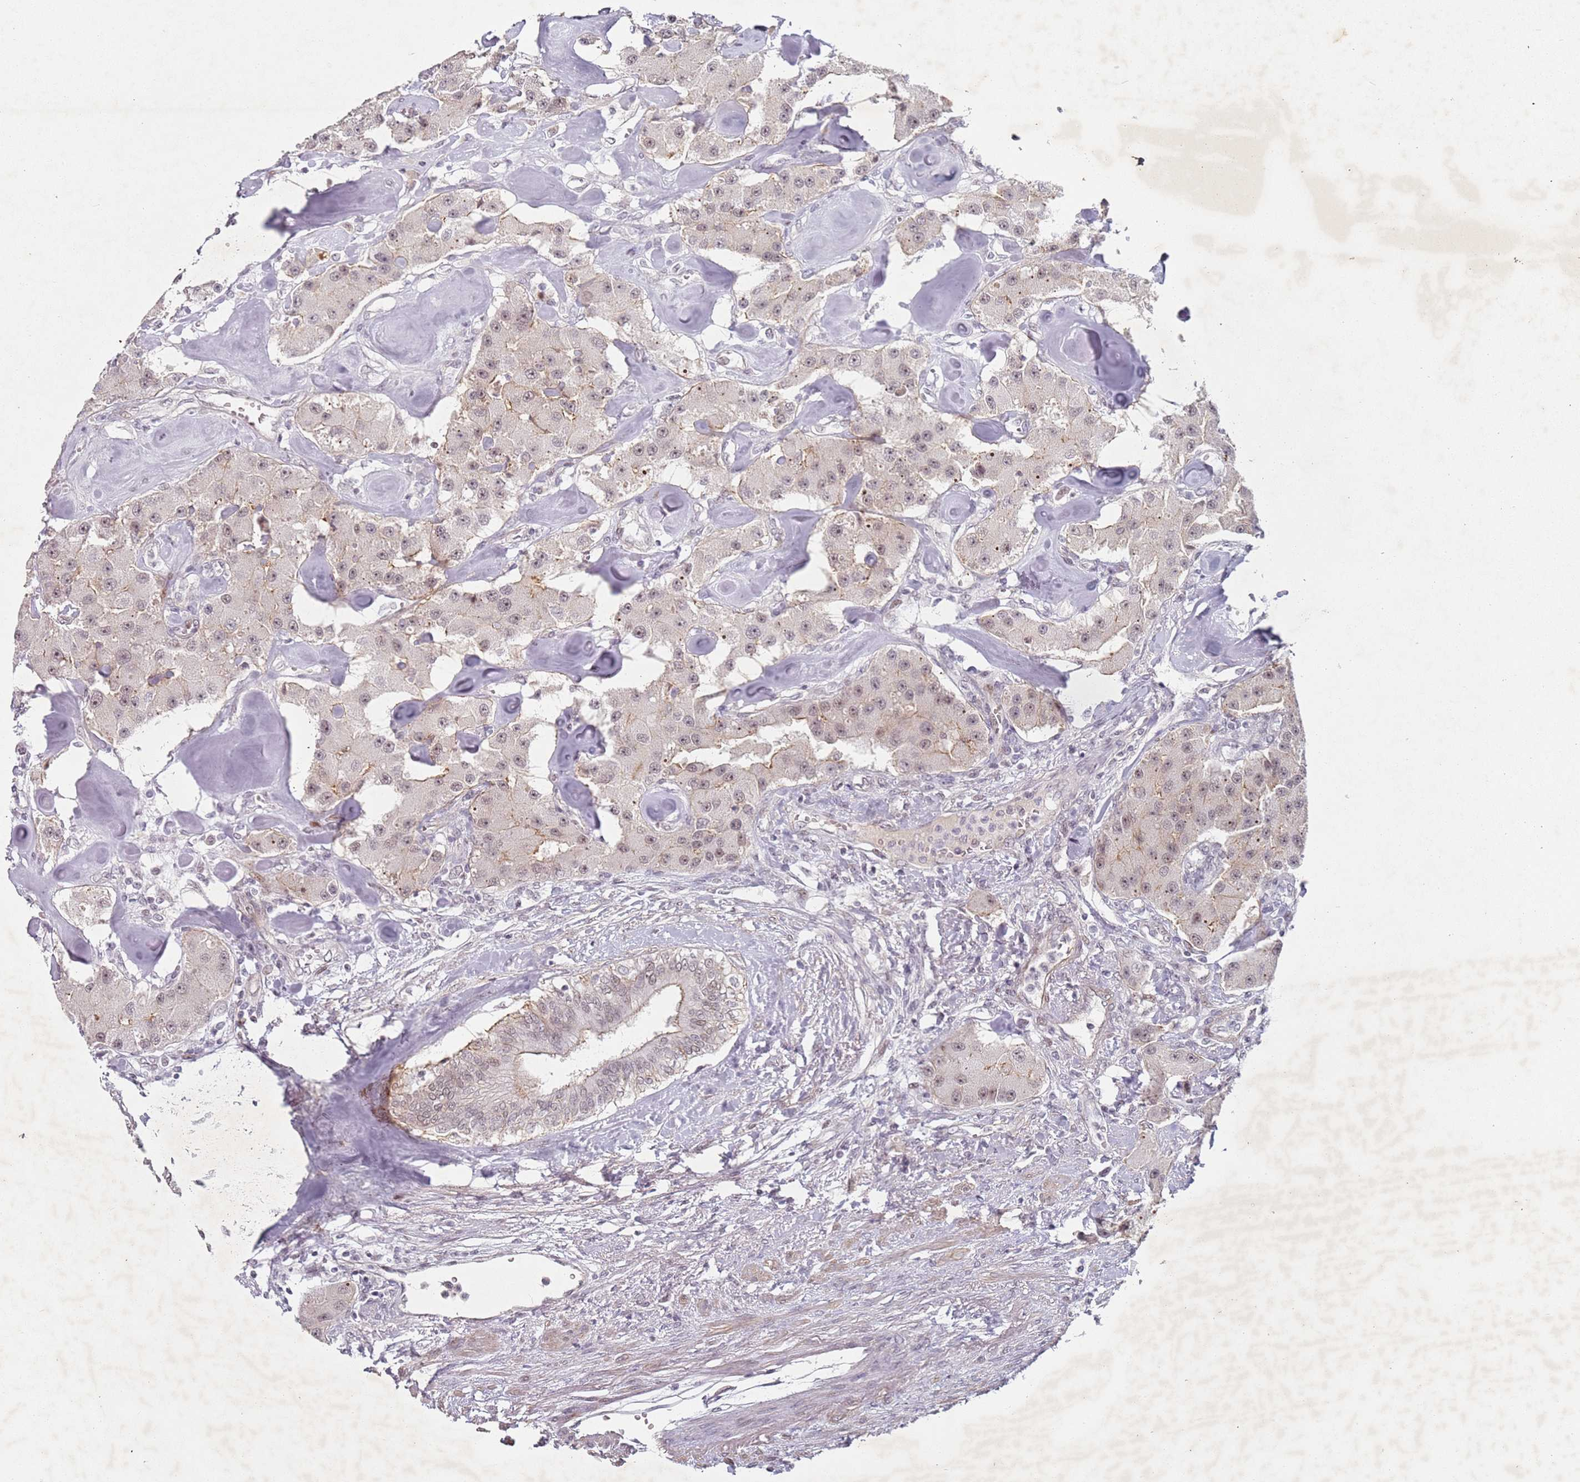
{"staining": {"intensity": "weak", "quantity": ">75%", "location": "nuclear"}, "tissue": "carcinoid", "cell_type": "Tumor cells", "image_type": "cancer", "snomed": [{"axis": "morphology", "description": "Carcinoid, malignant, NOS"}, {"axis": "topography", "description": "Pancreas"}], "caption": "The image reveals a brown stain indicating the presence of a protein in the nuclear of tumor cells in malignant carcinoid. (IHC, brightfield microscopy, high magnification).", "gene": "ATF6B", "patient": {"sex": "male", "age": 41}}